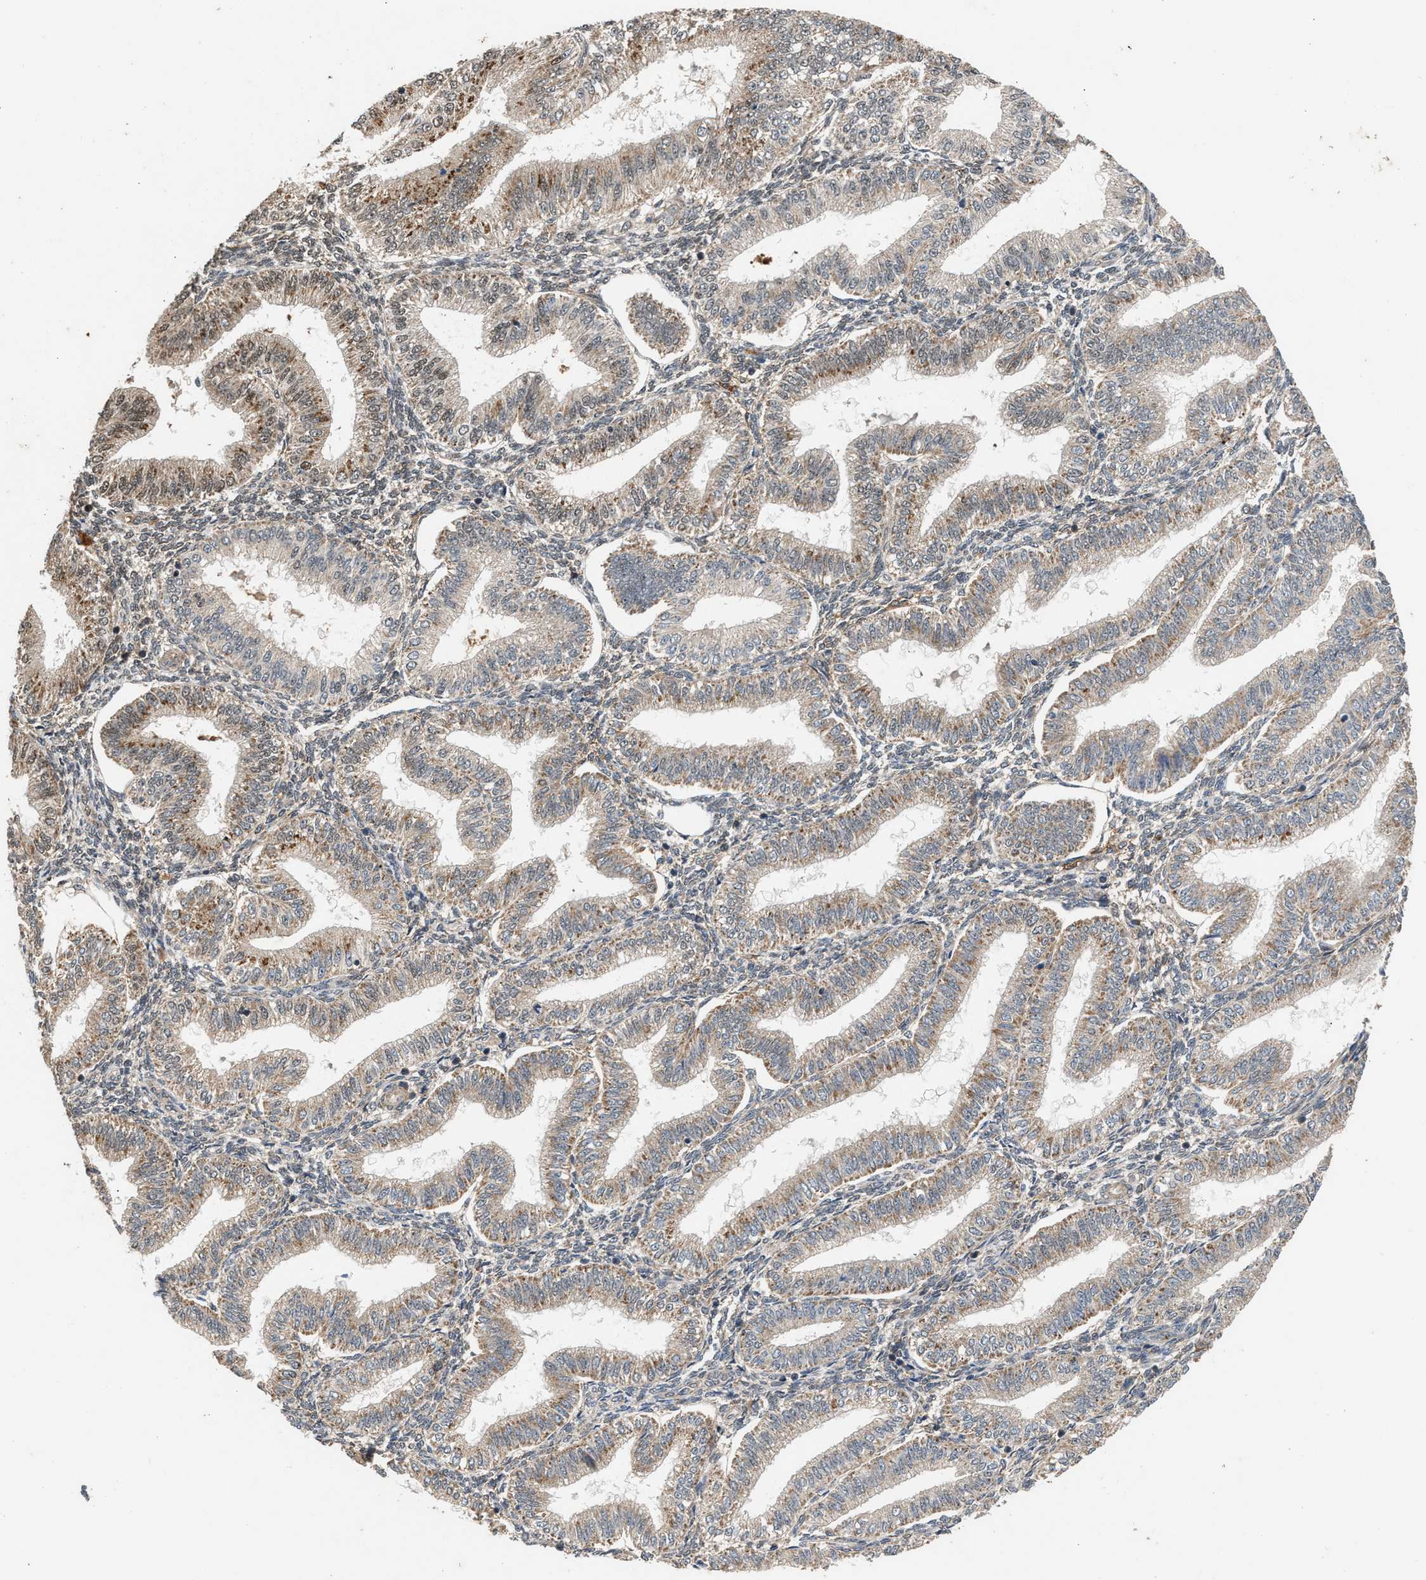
{"staining": {"intensity": "moderate", "quantity": ">75%", "location": "cytoplasmic/membranous,nuclear"}, "tissue": "endometrium", "cell_type": "Cells in endometrial stroma", "image_type": "normal", "snomed": [{"axis": "morphology", "description": "Normal tissue, NOS"}, {"axis": "topography", "description": "Endometrium"}], "caption": "About >75% of cells in endometrial stroma in unremarkable endometrium show moderate cytoplasmic/membranous,nuclear protein positivity as visualized by brown immunohistochemical staining.", "gene": "RUSC2", "patient": {"sex": "female", "age": 39}}